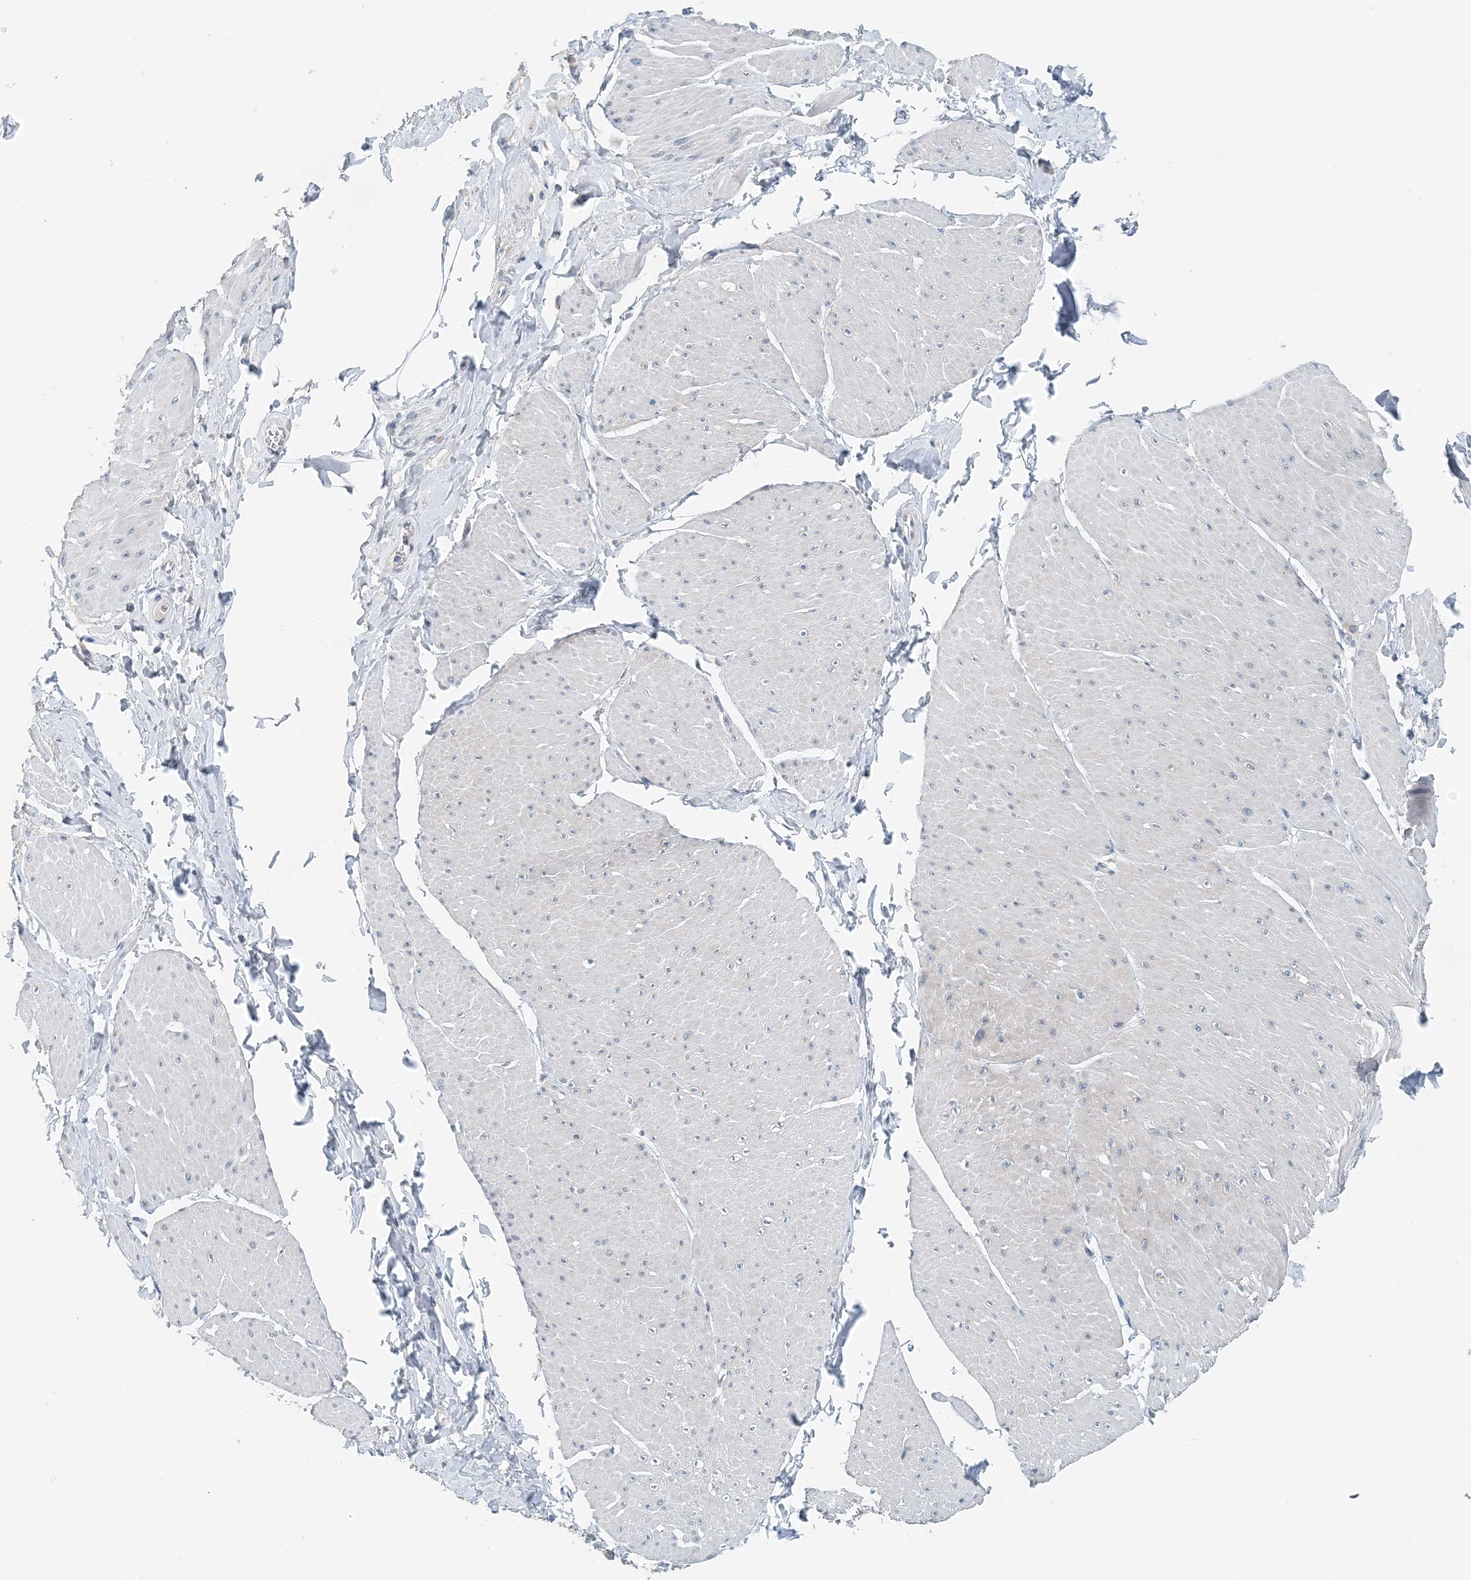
{"staining": {"intensity": "negative", "quantity": "none", "location": "none"}, "tissue": "smooth muscle", "cell_type": "Smooth muscle cells", "image_type": "normal", "snomed": [{"axis": "morphology", "description": "Urothelial carcinoma, High grade"}, {"axis": "topography", "description": "Urinary bladder"}], "caption": "DAB (3,3'-diaminobenzidine) immunohistochemical staining of unremarkable smooth muscle shows no significant expression in smooth muscle cells.", "gene": "EEF1A2", "patient": {"sex": "male", "age": 46}}